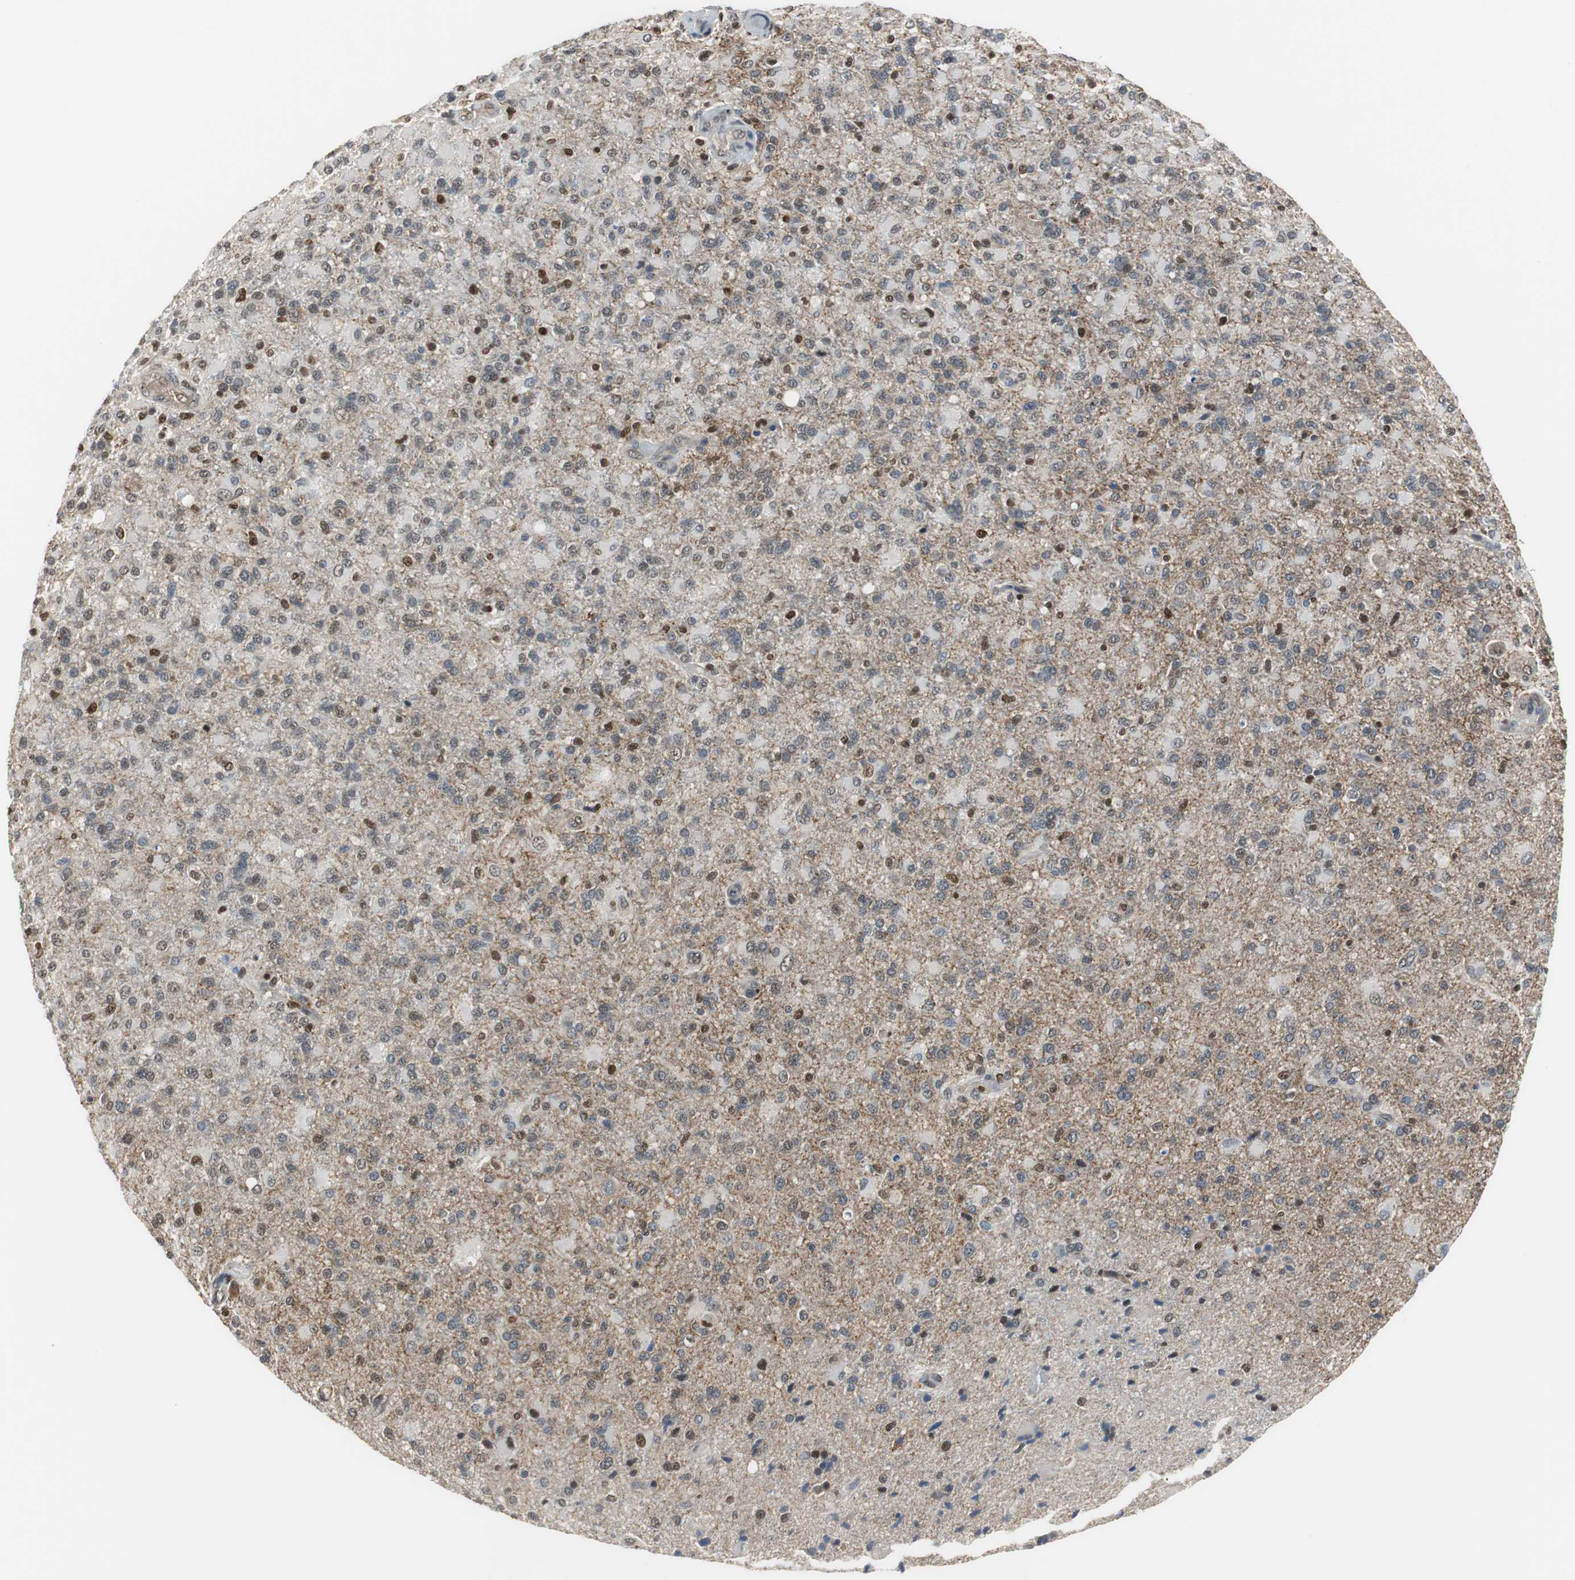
{"staining": {"intensity": "moderate", "quantity": "25%-75%", "location": "nuclear"}, "tissue": "glioma", "cell_type": "Tumor cells", "image_type": "cancer", "snomed": [{"axis": "morphology", "description": "Glioma, malignant, High grade"}, {"axis": "topography", "description": "Brain"}], "caption": "Immunohistochemistry of human glioma displays medium levels of moderate nuclear expression in approximately 25%-75% of tumor cells.", "gene": "MAFB", "patient": {"sex": "male", "age": 71}}